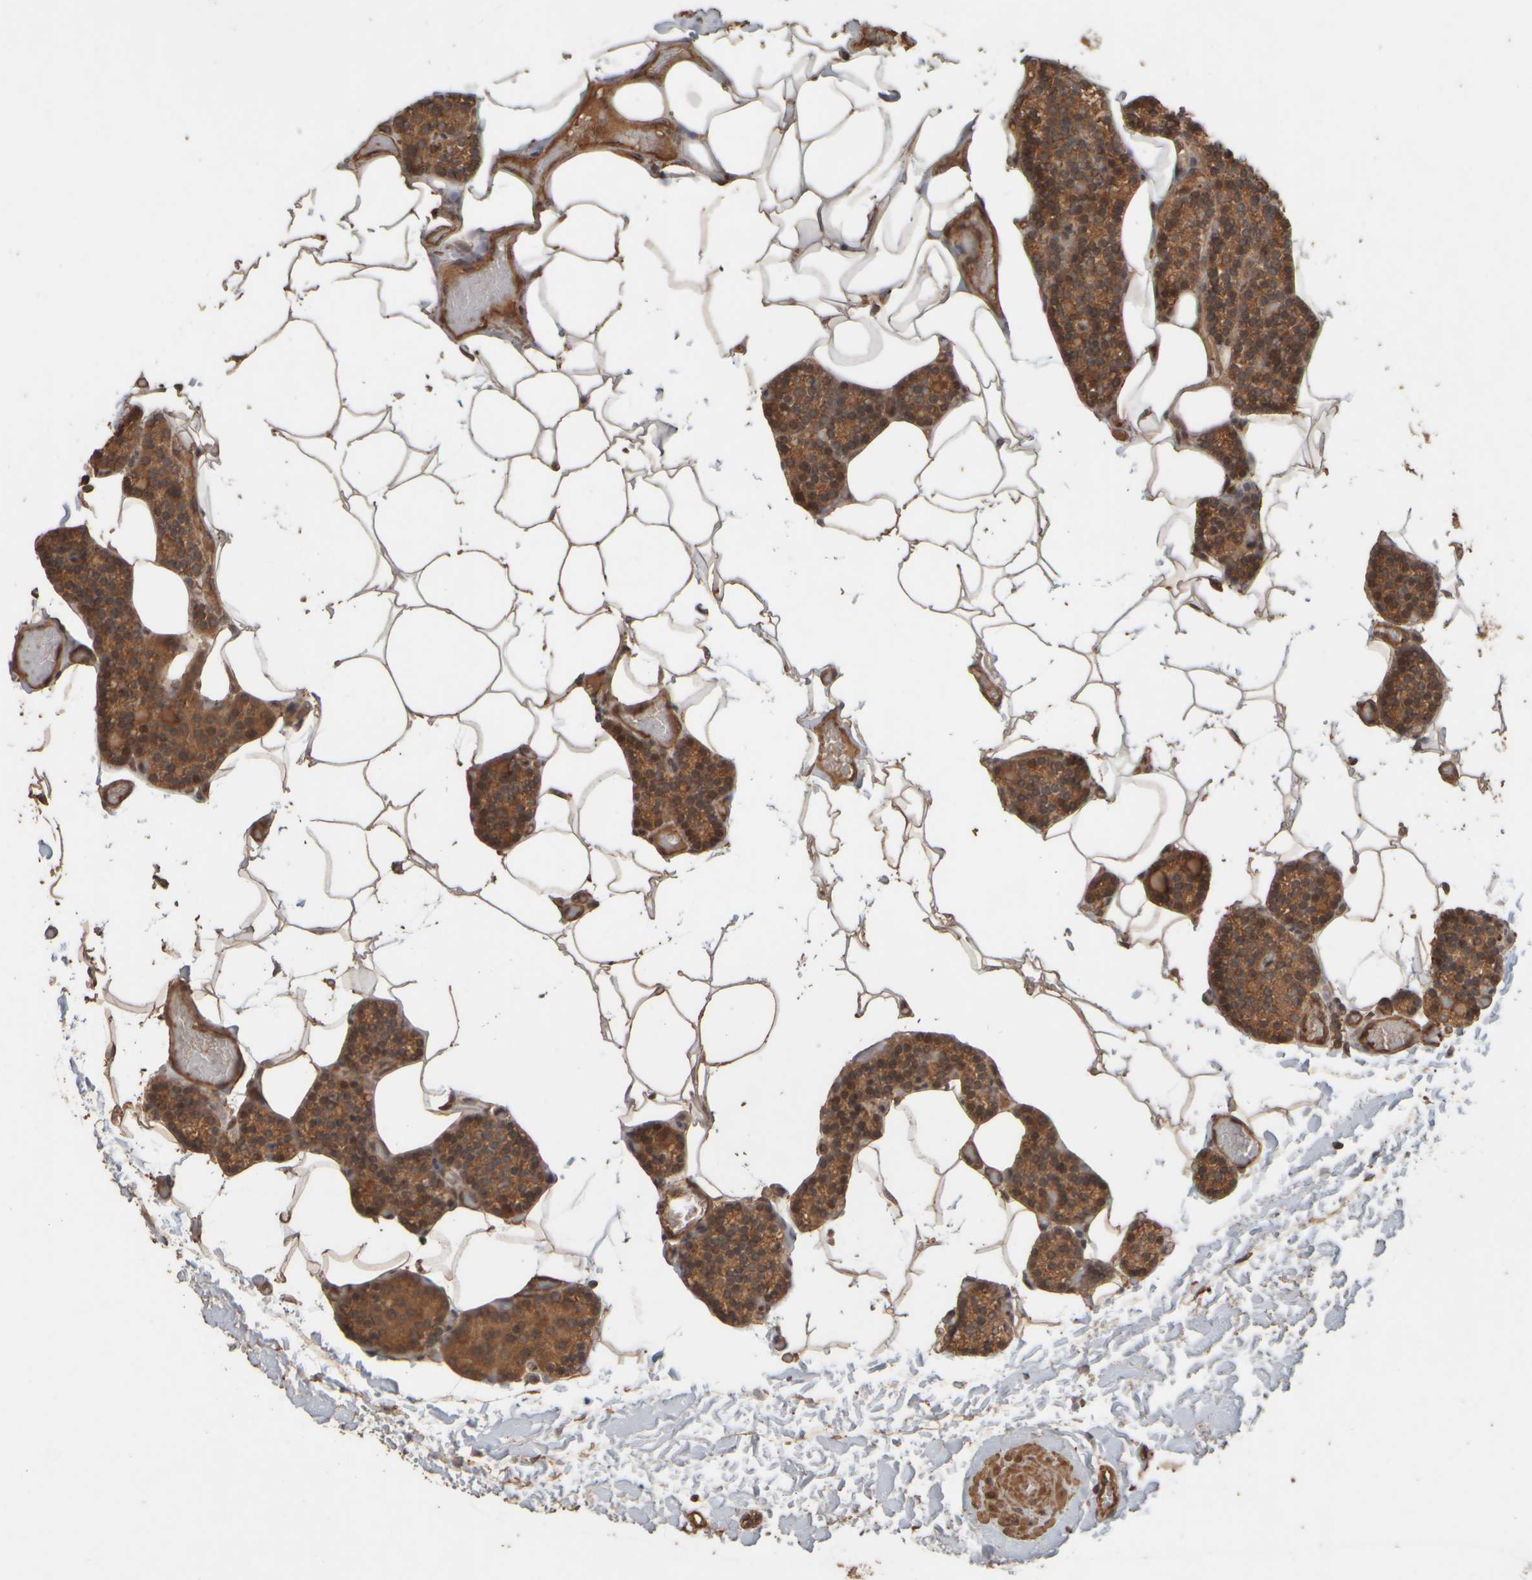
{"staining": {"intensity": "moderate", "quantity": ">75%", "location": "cytoplasmic/membranous,nuclear"}, "tissue": "parathyroid gland", "cell_type": "Glandular cells", "image_type": "normal", "snomed": [{"axis": "morphology", "description": "Normal tissue, NOS"}, {"axis": "topography", "description": "Parathyroid gland"}], "caption": "Glandular cells demonstrate moderate cytoplasmic/membranous,nuclear positivity in about >75% of cells in benign parathyroid gland. The staining was performed using DAB to visualize the protein expression in brown, while the nuclei were stained in blue with hematoxylin (Magnification: 20x).", "gene": "SPHK1", "patient": {"sex": "male", "age": 52}}